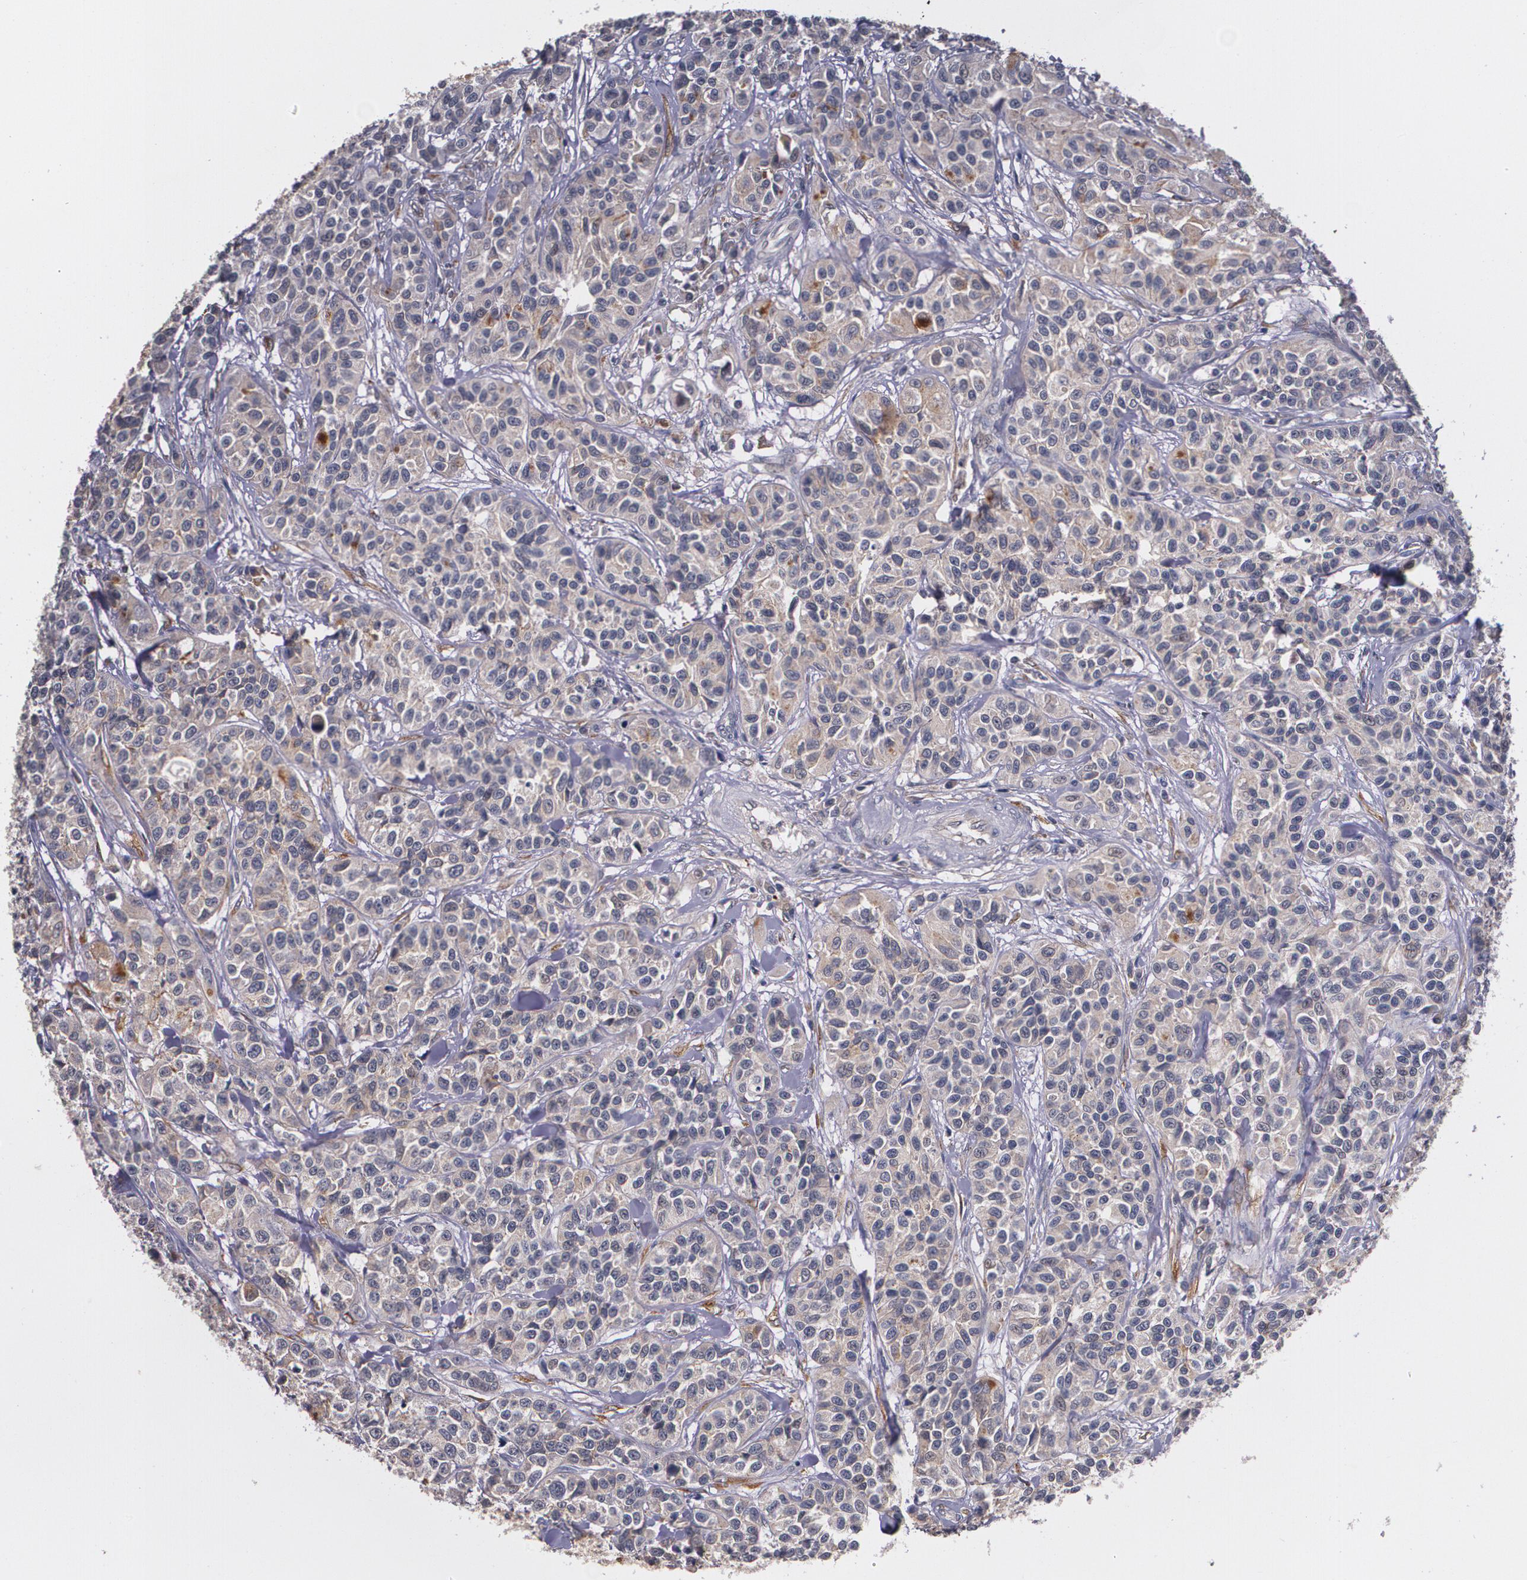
{"staining": {"intensity": "weak", "quantity": "25%-75%", "location": "cytoplasmic/membranous"}, "tissue": "urothelial cancer", "cell_type": "Tumor cells", "image_type": "cancer", "snomed": [{"axis": "morphology", "description": "Urothelial carcinoma, High grade"}, {"axis": "topography", "description": "Urinary bladder"}], "caption": "Human urothelial cancer stained for a protein (brown) shows weak cytoplasmic/membranous positive expression in about 25%-75% of tumor cells.", "gene": "IFNGR2", "patient": {"sex": "female", "age": 81}}